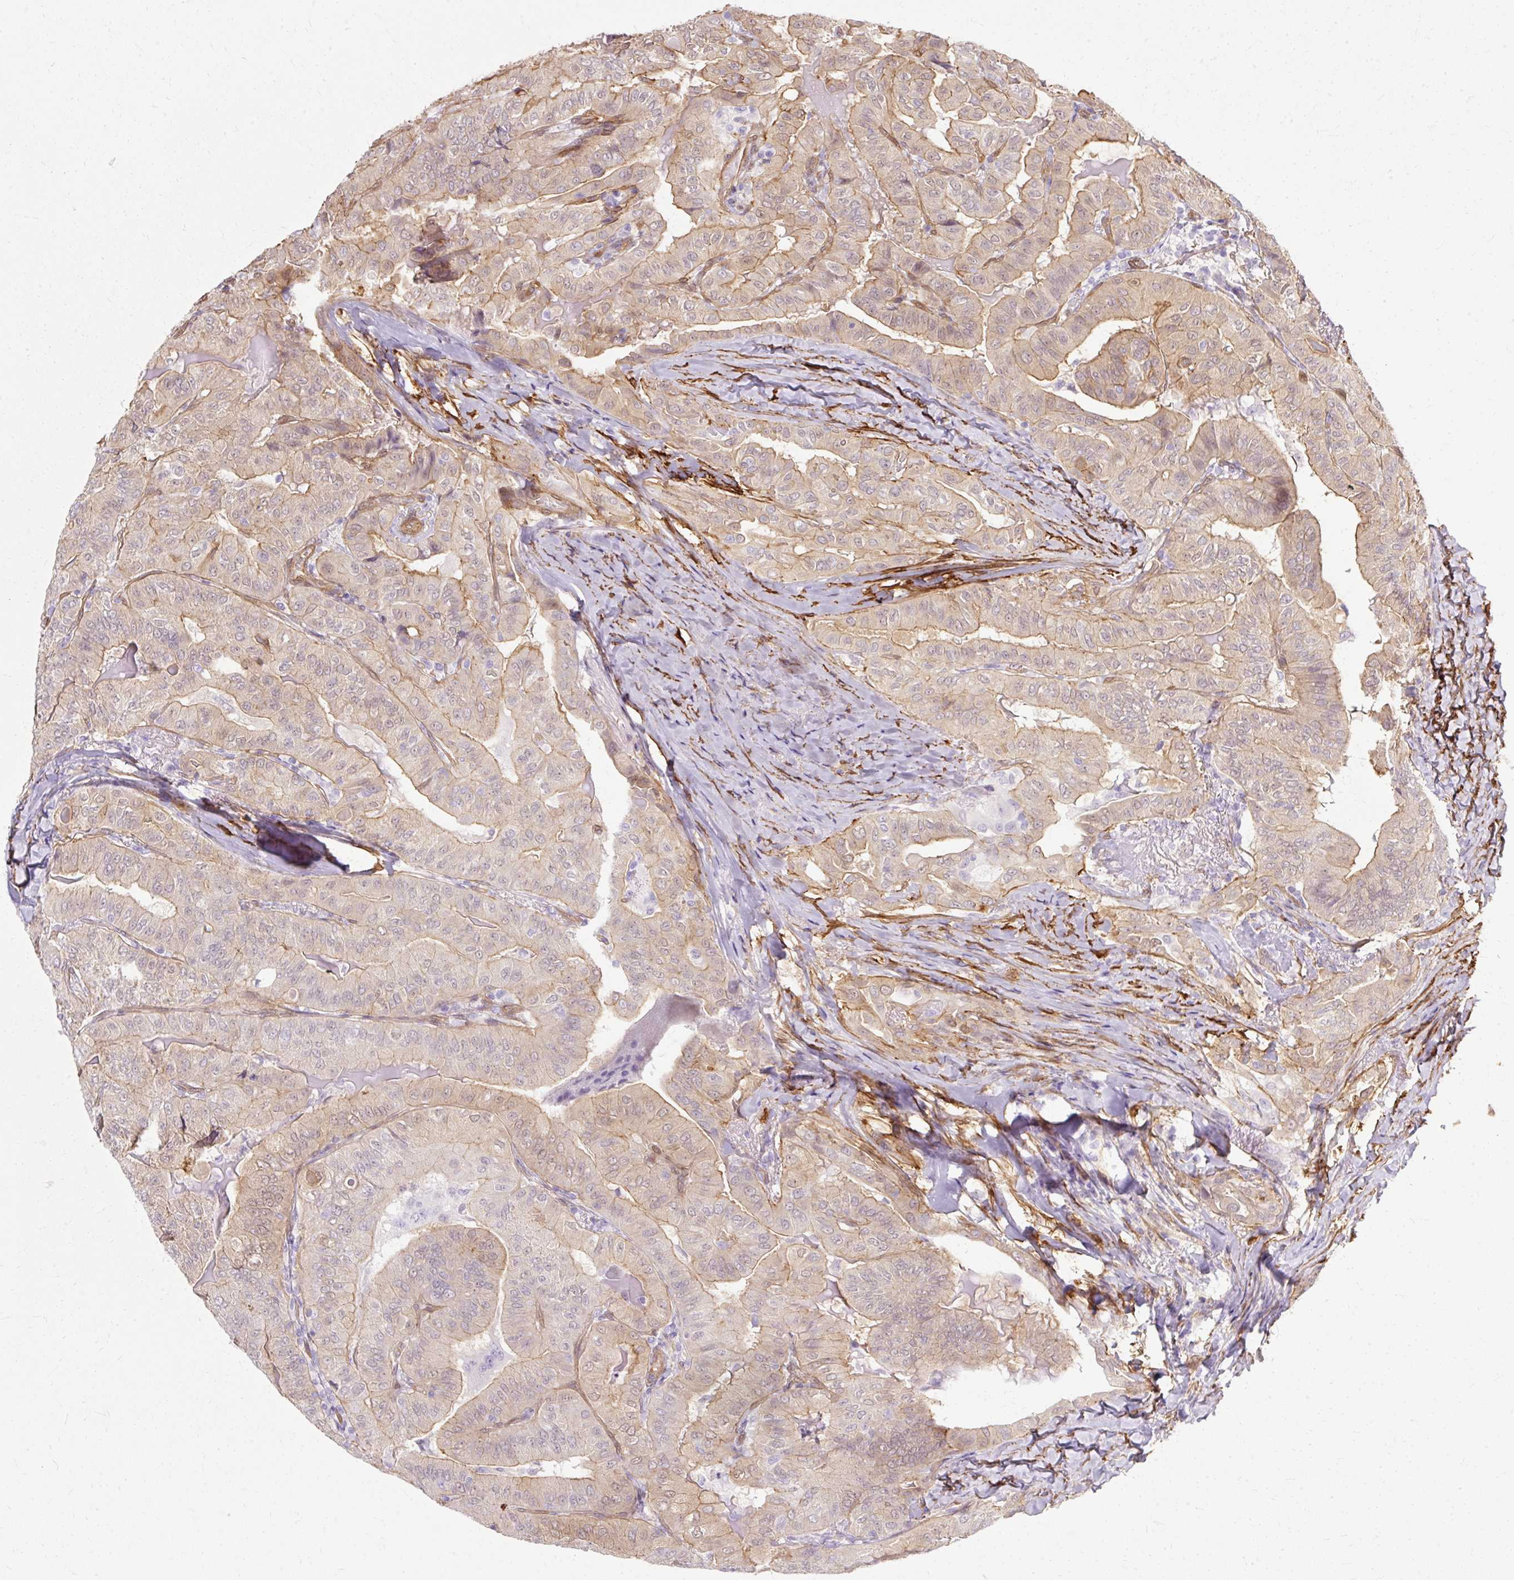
{"staining": {"intensity": "weak", "quantity": "25%-75%", "location": "cytoplasmic/membranous"}, "tissue": "thyroid cancer", "cell_type": "Tumor cells", "image_type": "cancer", "snomed": [{"axis": "morphology", "description": "Papillary adenocarcinoma, NOS"}, {"axis": "topography", "description": "Thyroid gland"}], "caption": "This micrograph displays thyroid cancer (papillary adenocarcinoma) stained with IHC to label a protein in brown. The cytoplasmic/membranous of tumor cells show weak positivity for the protein. Nuclei are counter-stained blue.", "gene": "CNN3", "patient": {"sex": "female", "age": 68}}